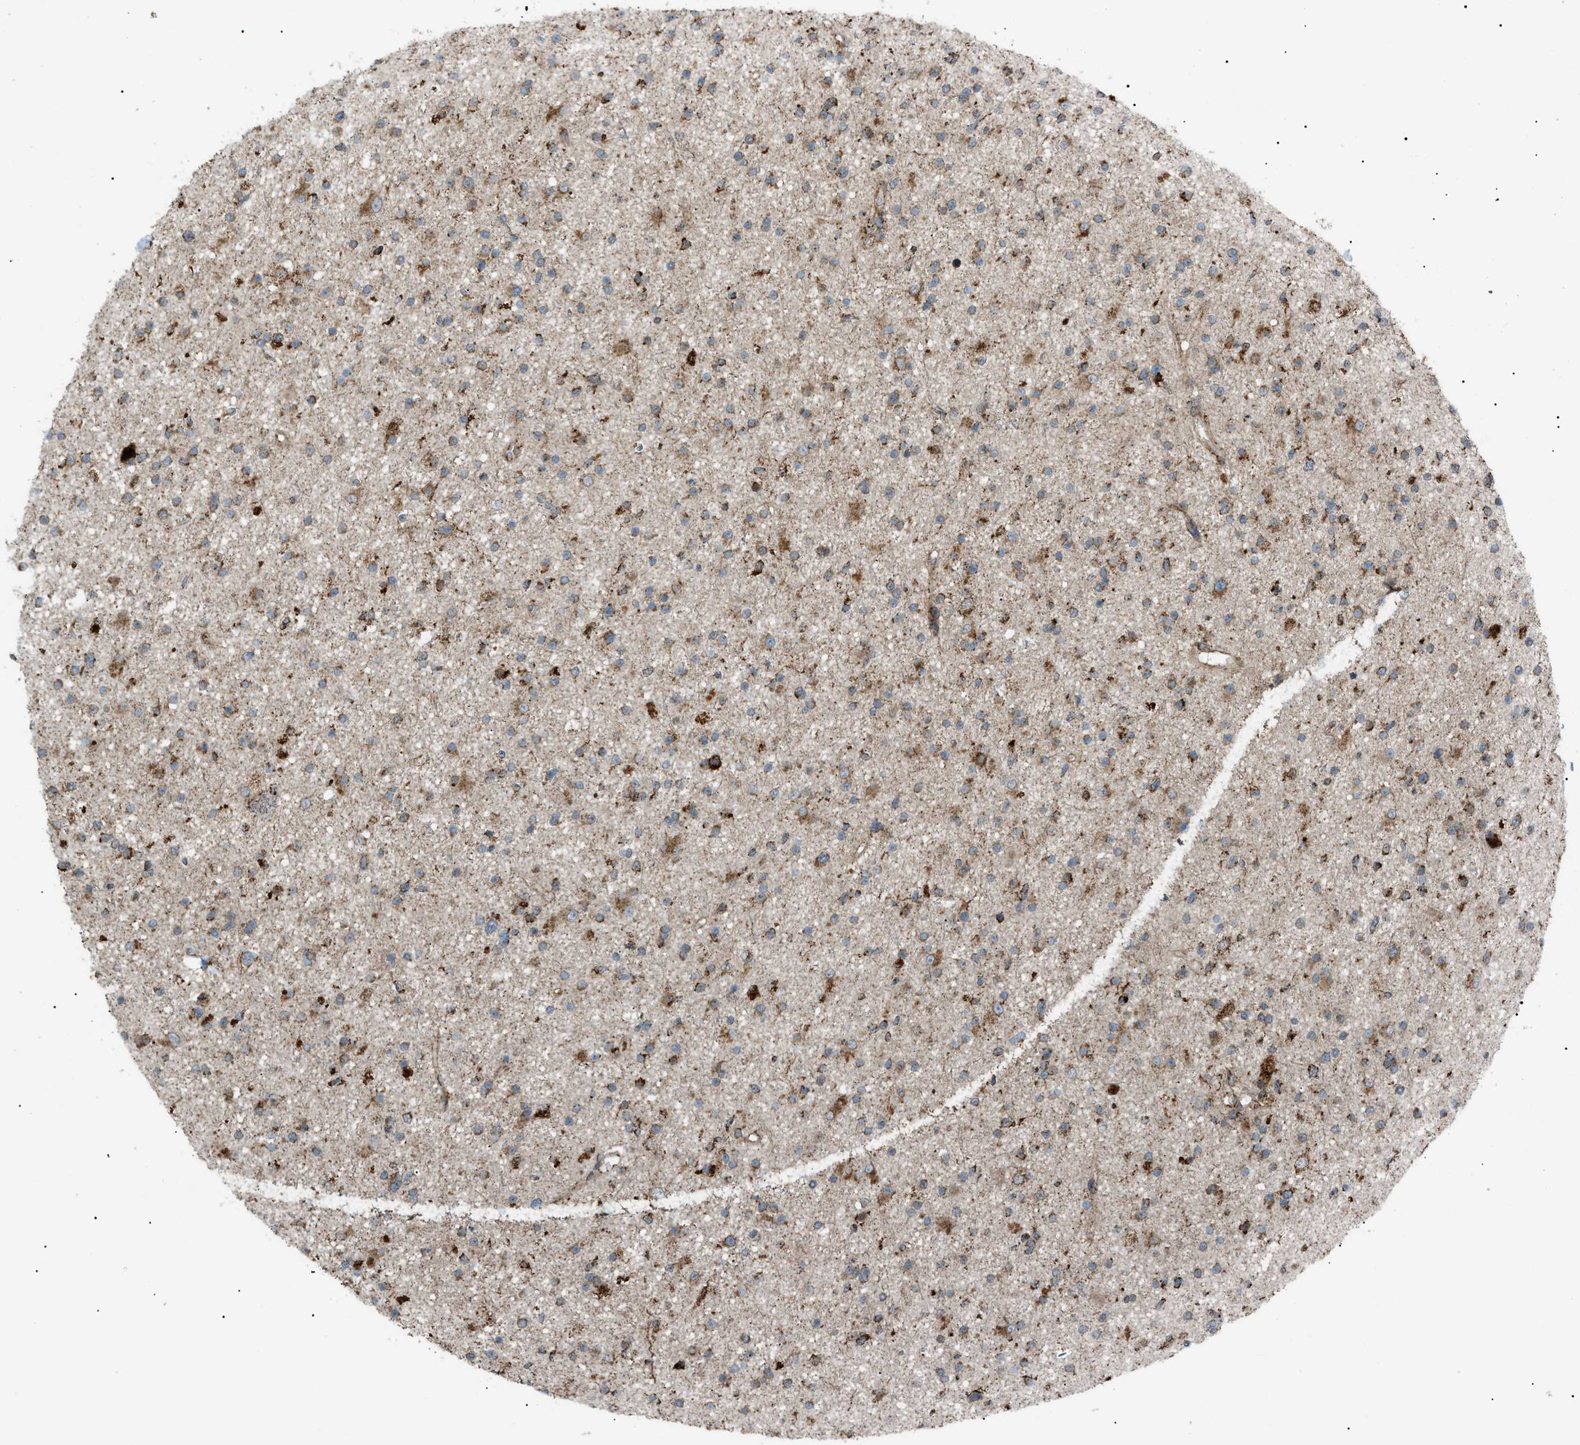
{"staining": {"intensity": "moderate", "quantity": "25%-75%", "location": "cytoplasmic/membranous"}, "tissue": "glioma", "cell_type": "Tumor cells", "image_type": "cancer", "snomed": [{"axis": "morphology", "description": "Glioma, malignant, High grade"}, {"axis": "topography", "description": "Brain"}], "caption": "Immunohistochemistry staining of glioma, which reveals medium levels of moderate cytoplasmic/membranous expression in approximately 25%-75% of tumor cells indicating moderate cytoplasmic/membranous protein positivity. The staining was performed using DAB (brown) for protein detection and nuclei were counterstained in hematoxylin (blue).", "gene": "C1GALT1C1", "patient": {"sex": "male", "age": 33}}